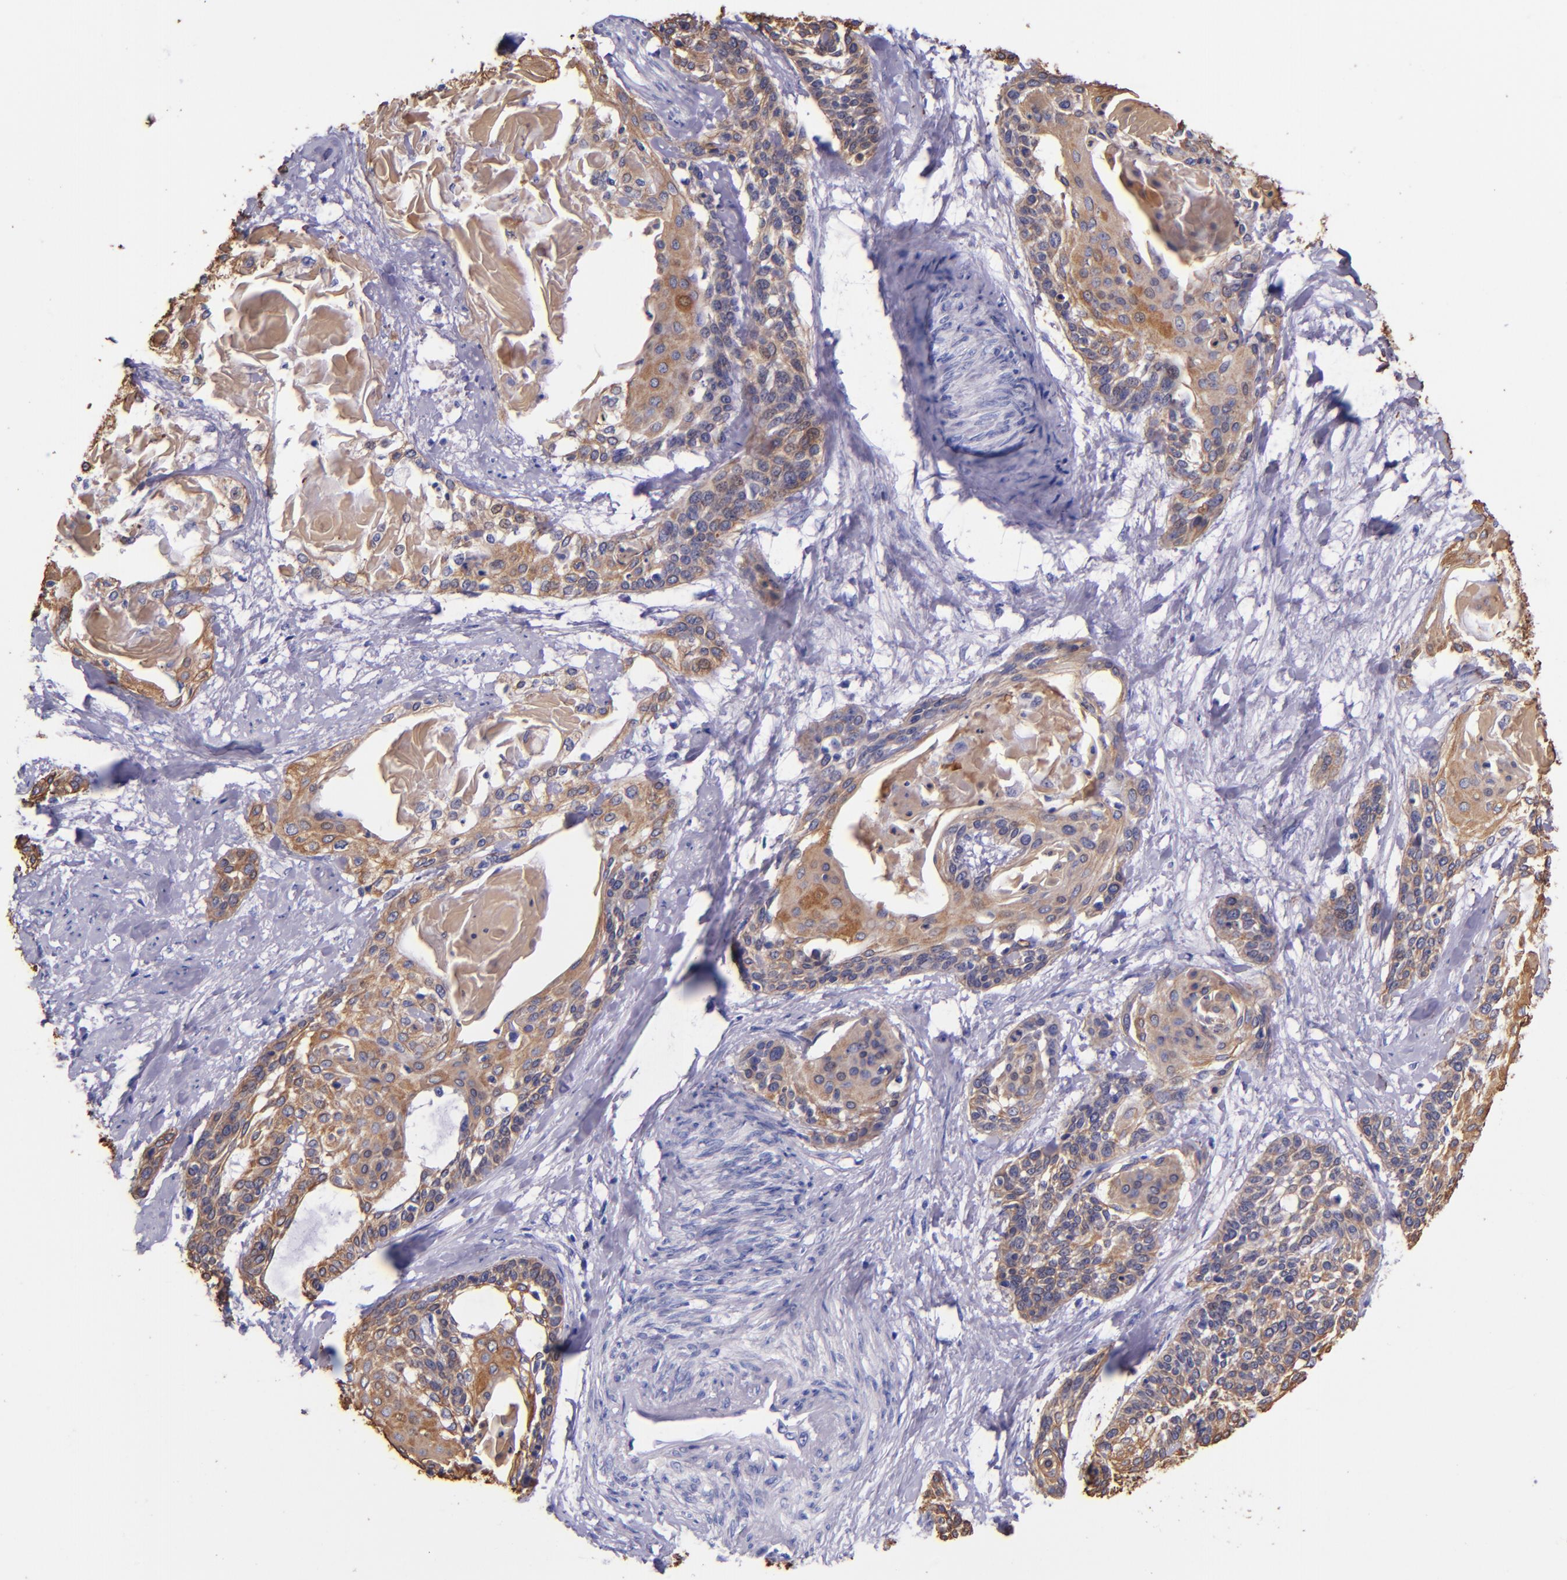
{"staining": {"intensity": "moderate", "quantity": ">75%", "location": "cytoplasmic/membranous"}, "tissue": "cervical cancer", "cell_type": "Tumor cells", "image_type": "cancer", "snomed": [{"axis": "morphology", "description": "Squamous cell carcinoma, NOS"}, {"axis": "topography", "description": "Cervix"}], "caption": "Immunohistochemical staining of human cervical cancer (squamous cell carcinoma) demonstrates moderate cytoplasmic/membranous protein positivity in about >75% of tumor cells.", "gene": "KRT4", "patient": {"sex": "female", "age": 57}}